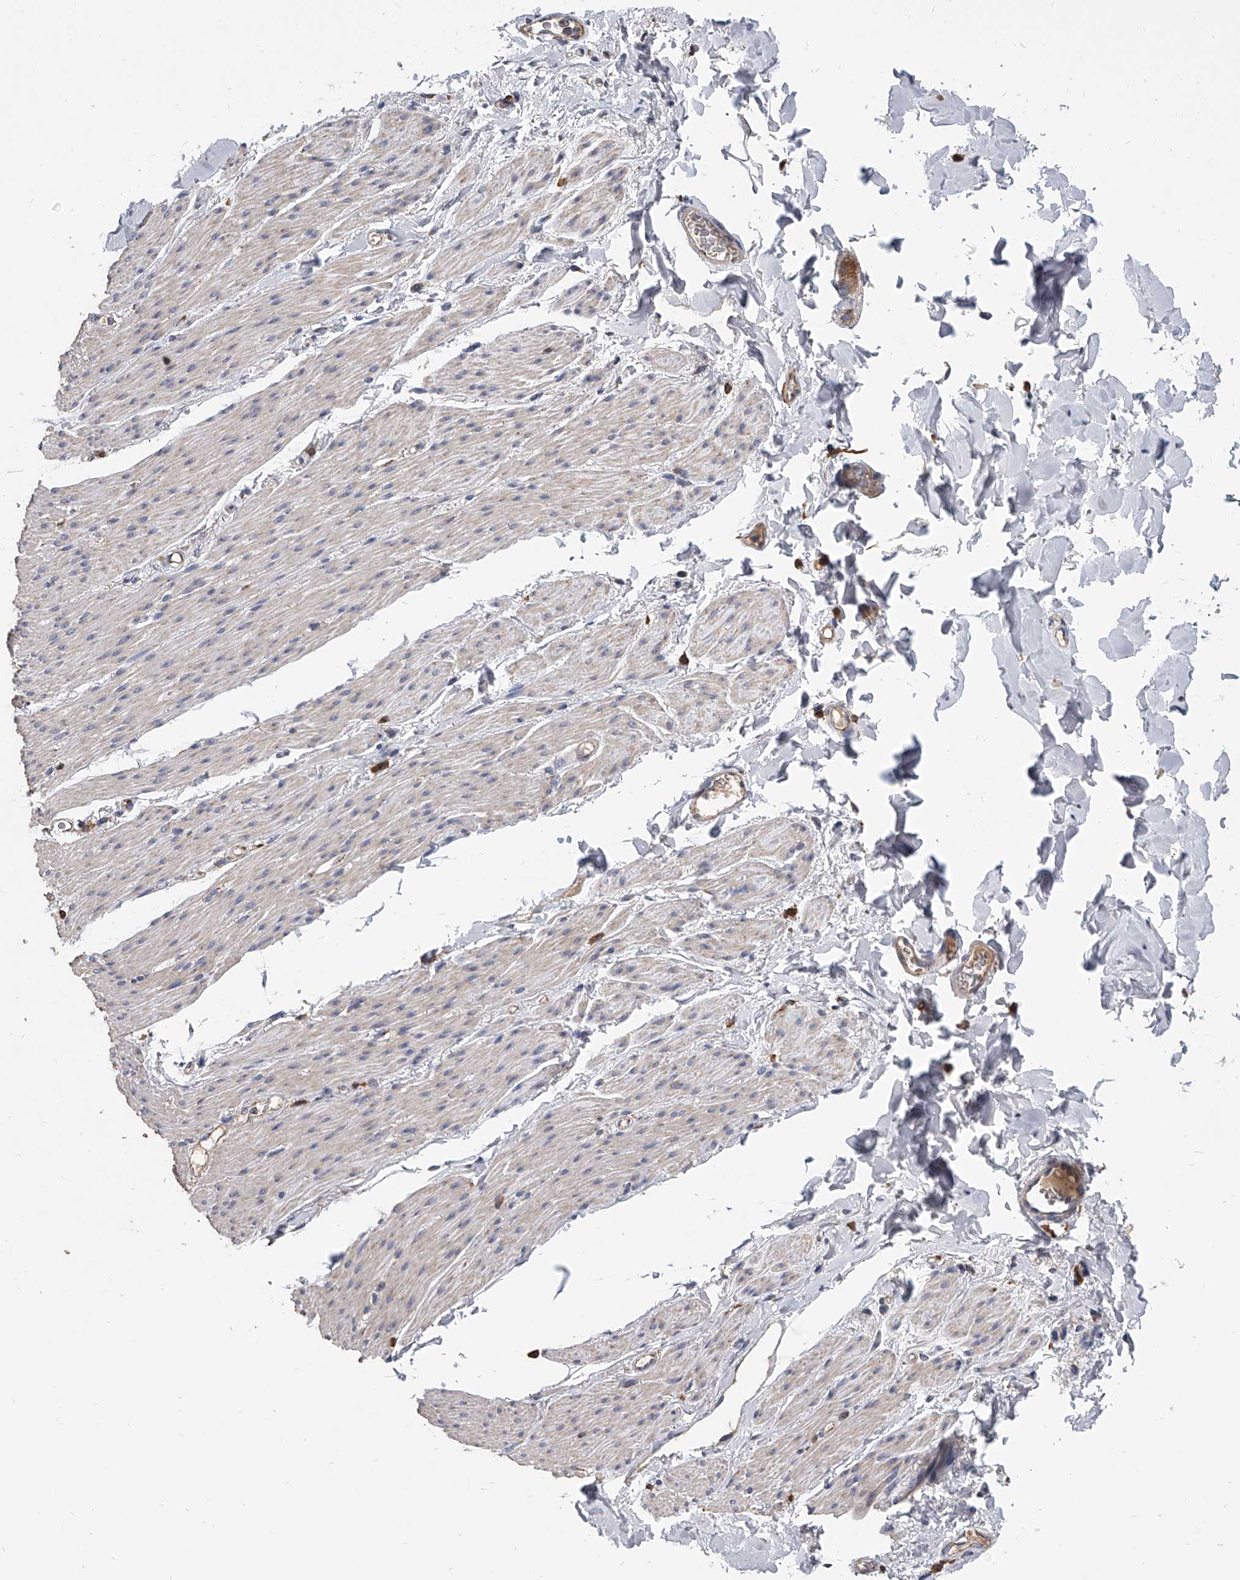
{"staining": {"intensity": "negative", "quantity": "none", "location": "none"}, "tissue": "smooth muscle", "cell_type": "Smooth muscle cells", "image_type": "normal", "snomed": [{"axis": "morphology", "description": "Normal tissue, NOS"}, {"axis": "topography", "description": "Colon"}, {"axis": "topography", "description": "Peripheral nerve tissue"}], "caption": "DAB immunohistochemical staining of benign human smooth muscle shows no significant expression in smooth muscle cells.", "gene": "MRPL28", "patient": {"sex": "female", "age": 61}}